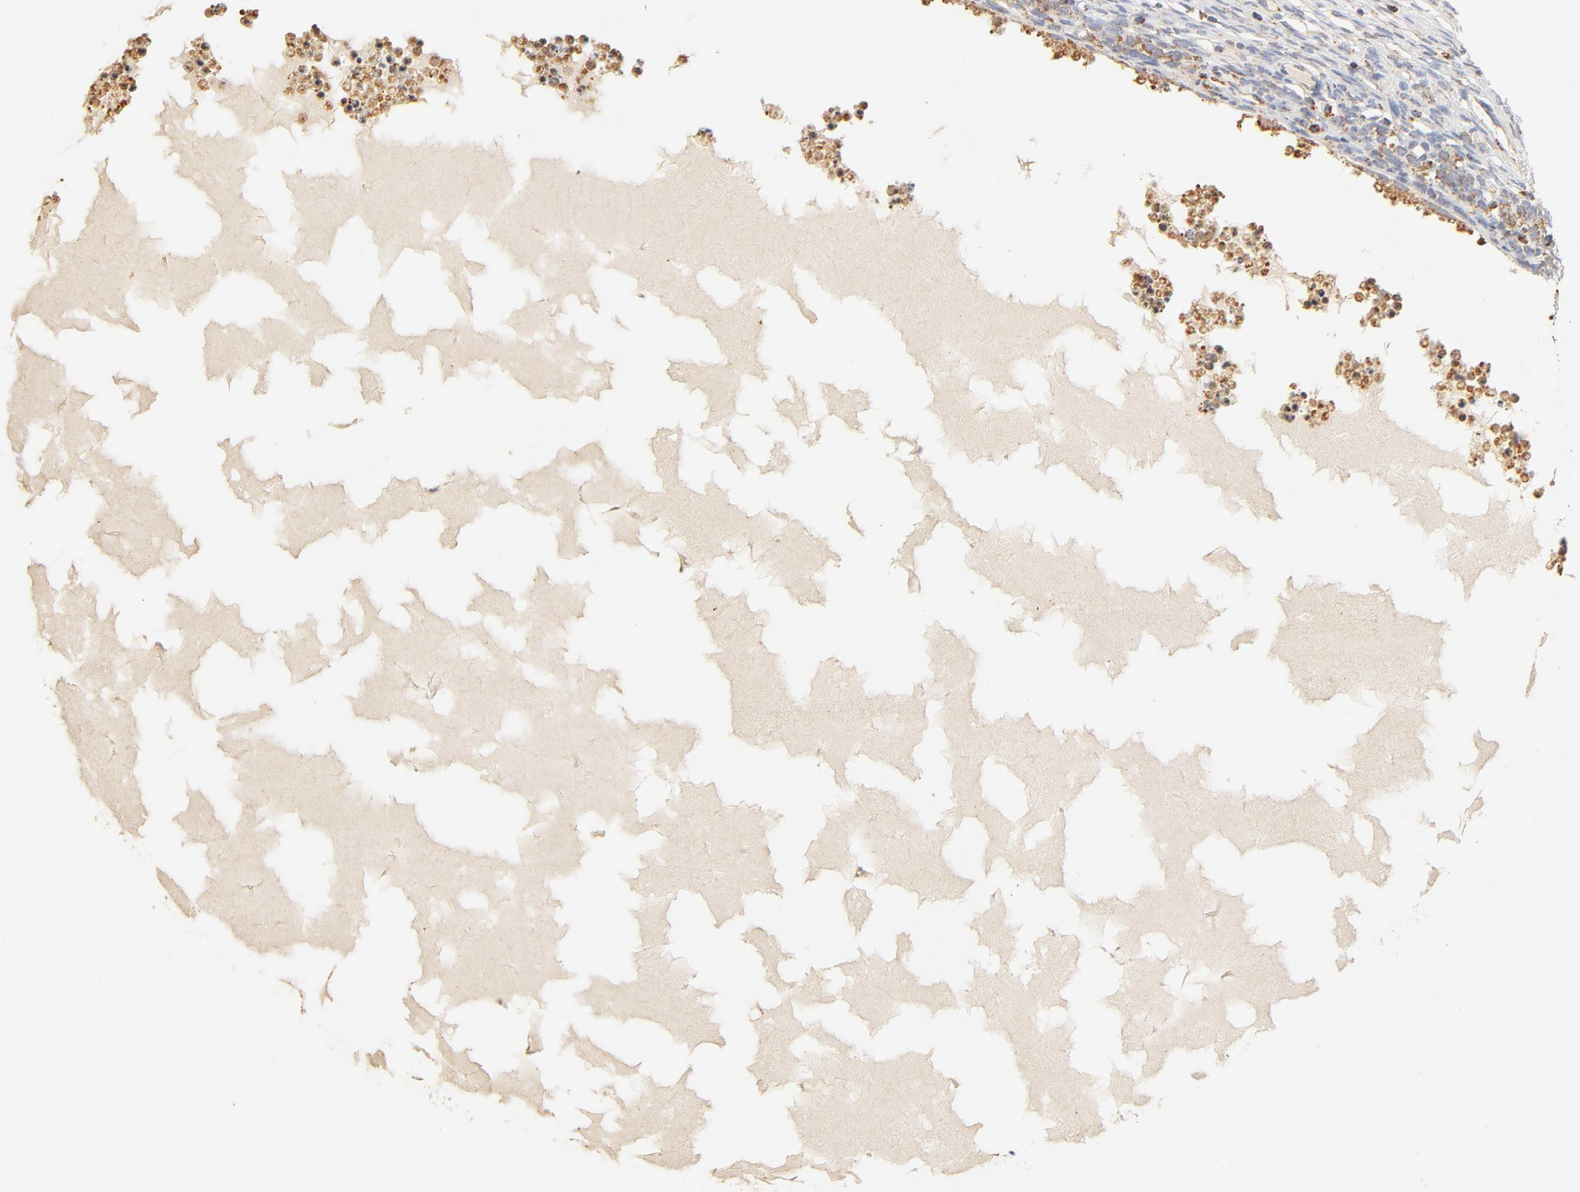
{"staining": {"intensity": "weak", "quantity": "25%-75%", "location": "cytoplasmic/membranous"}, "tissue": "ovary", "cell_type": "Ovarian stroma cells", "image_type": "normal", "snomed": [{"axis": "morphology", "description": "Normal tissue, NOS"}, {"axis": "topography", "description": "Ovary"}], "caption": "Ovary stained with immunohistochemistry (IHC) shows weak cytoplasmic/membranous positivity in approximately 25%-75% of ovarian stroma cells.", "gene": "COX4I1", "patient": {"sex": "female", "age": 35}}